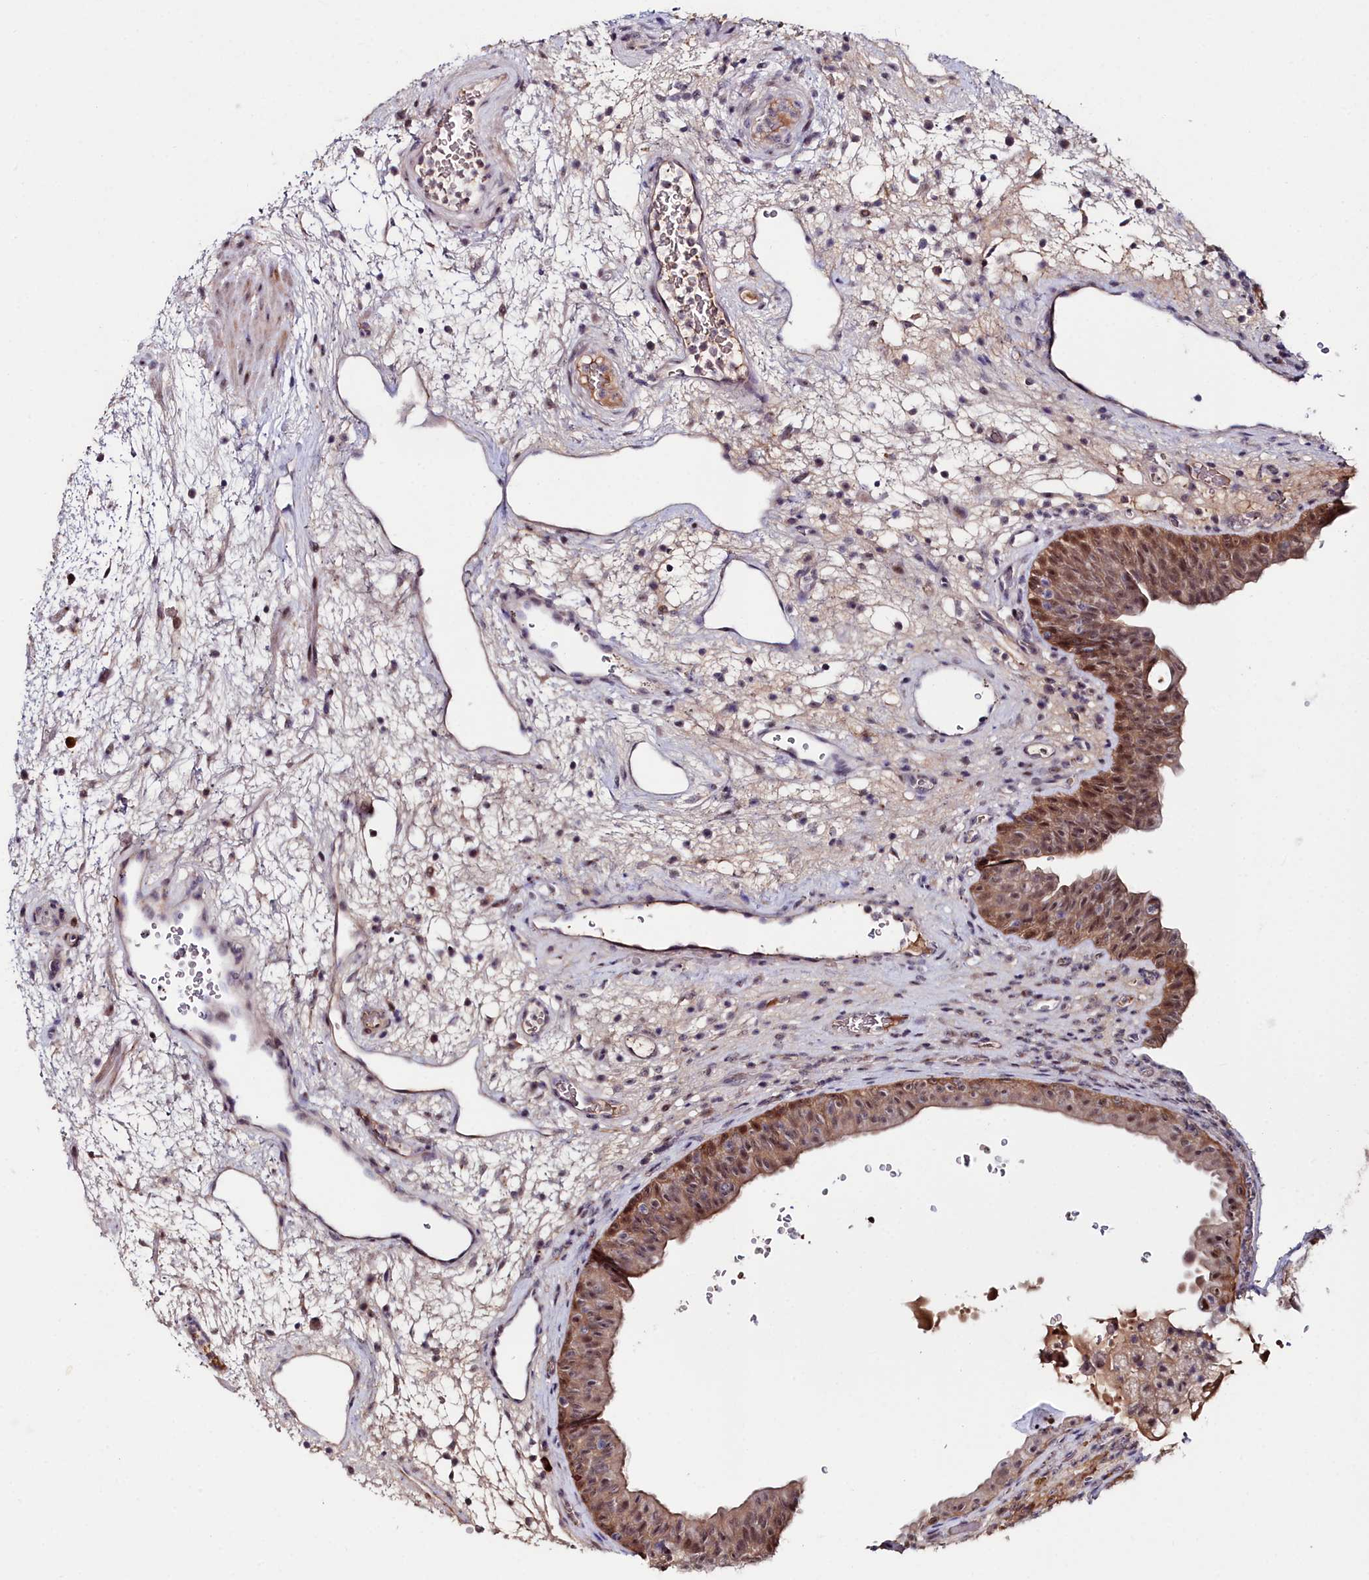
{"staining": {"intensity": "moderate", "quantity": ">75%", "location": "cytoplasmic/membranous,nuclear"}, "tissue": "urinary bladder", "cell_type": "Urothelial cells", "image_type": "normal", "snomed": [{"axis": "morphology", "description": "Normal tissue, NOS"}, {"axis": "topography", "description": "Urinary bladder"}], "caption": "Protein staining by immunohistochemistry (IHC) shows moderate cytoplasmic/membranous,nuclear expression in about >75% of urothelial cells in normal urinary bladder.", "gene": "KCTD18", "patient": {"sex": "male", "age": 71}}